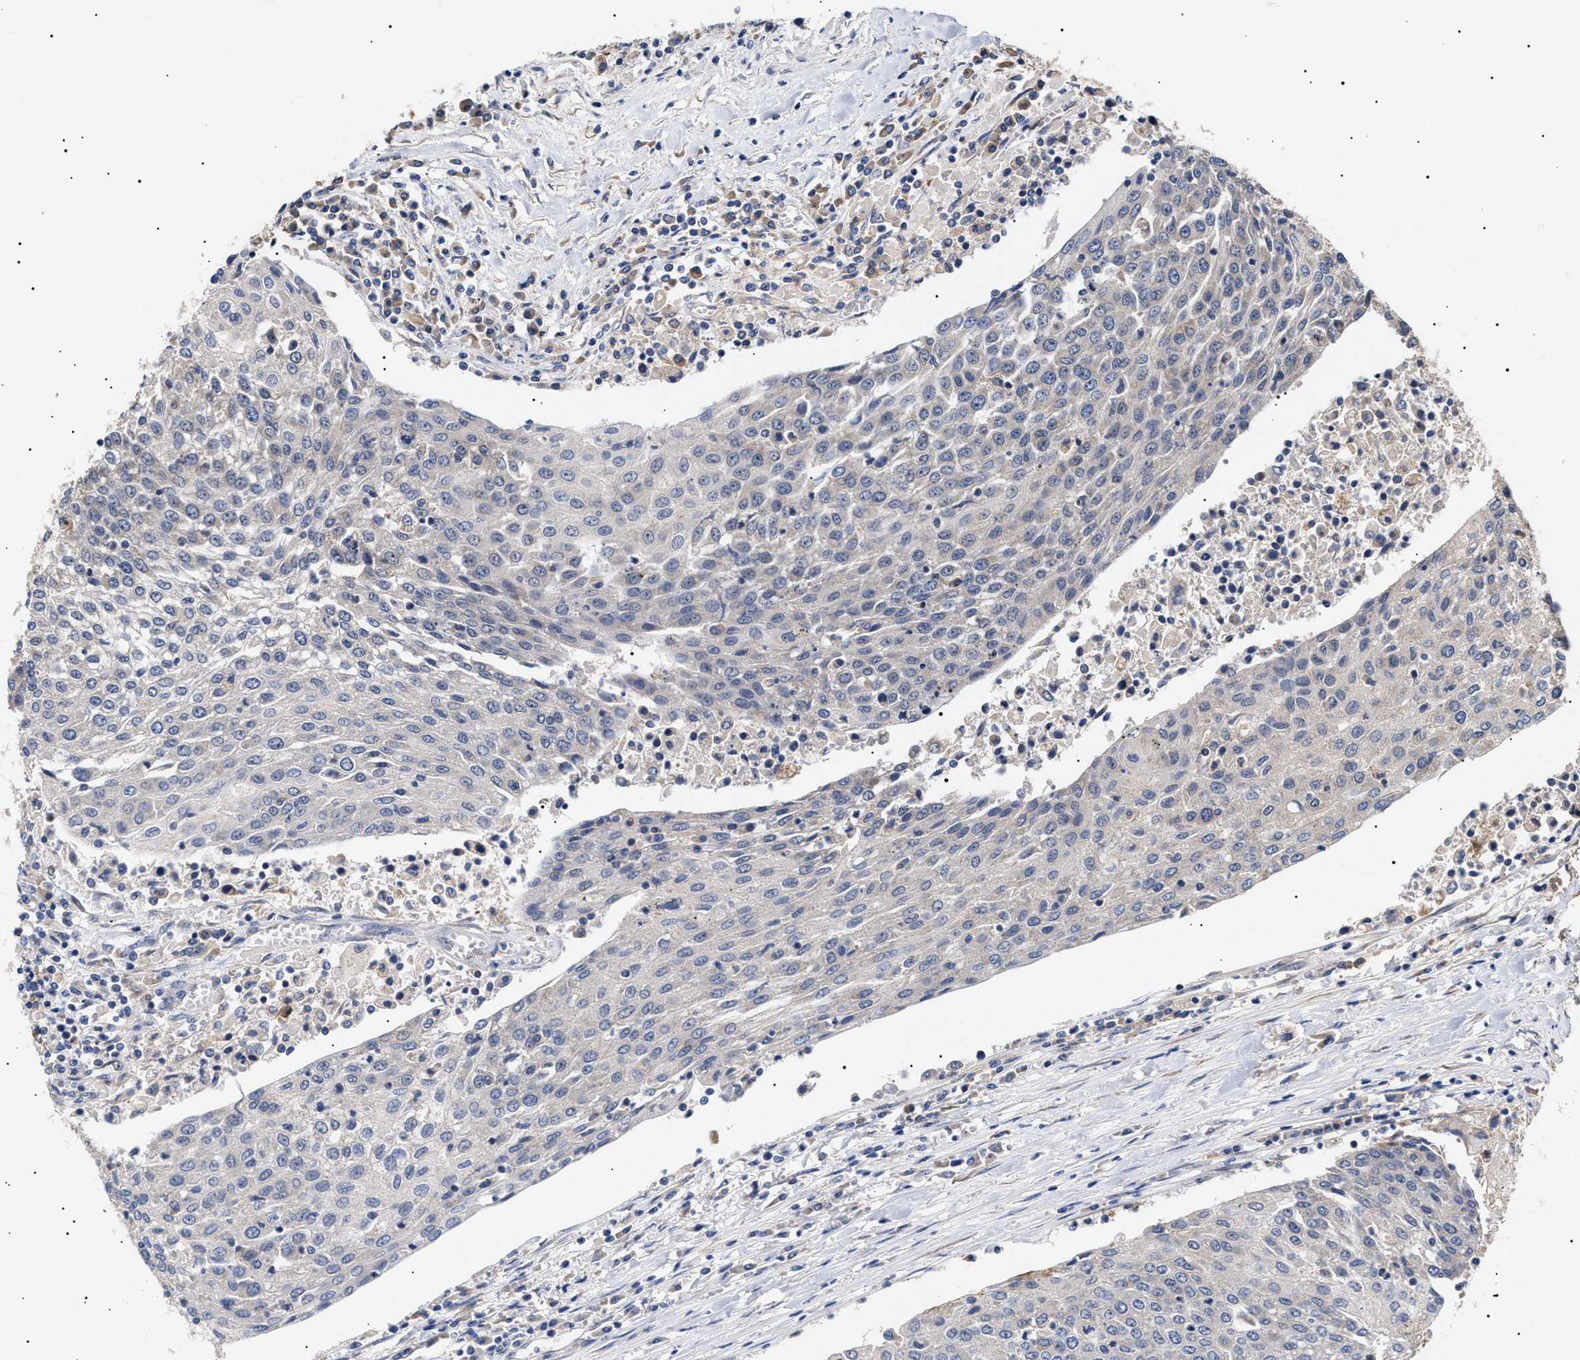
{"staining": {"intensity": "negative", "quantity": "none", "location": "none"}, "tissue": "urothelial cancer", "cell_type": "Tumor cells", "image_type": "cancer", "snomed": [{"axis": "morphology", "description": "Urothelial carcinoma, High grade"}, {"axis": "topography", "description": "Urinary bladder"}], "caption": "A photomicrograph of urothelial carcinoma (high-grade) stained for a protein reveals no brown staining in tumor cells.", "gene": "KRBA1", "patient": {"sex": "female", "age": 85}}